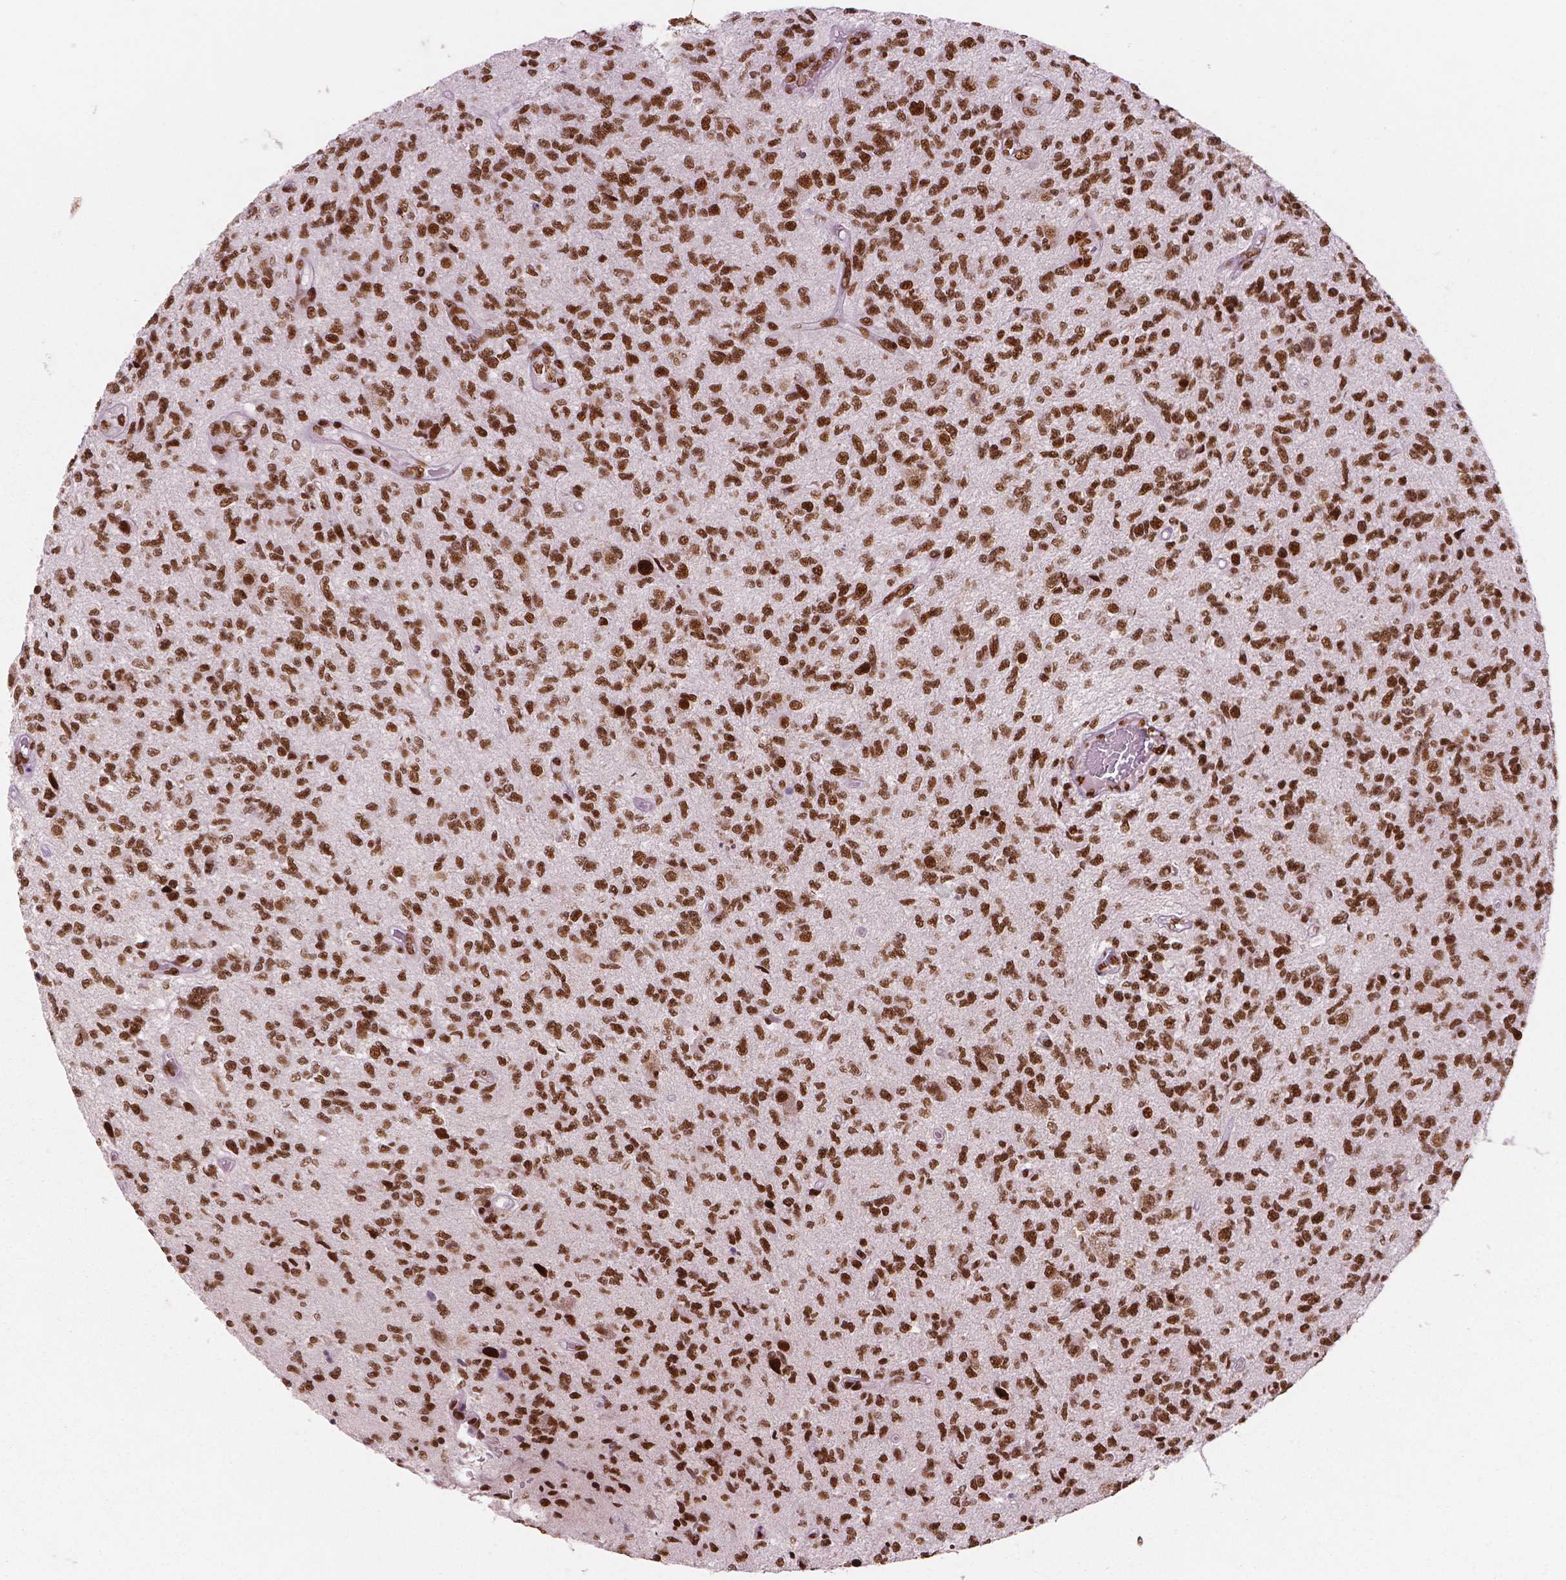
{"staining": {"intensity": "strong", "quantity": ">75%", "location": "nuclear"}, "tissue": "glioma", "cell_type": "Tumor cells", "image_type": "cancer", "snomed": [{"axis": "morphology", "description": "Glioma, malignant, High grade"}, {"axis": "topography", "description": "Brain"}], "caption": "The immunohistochemical stain shows strong nuclear staining in tumor cells of high-grade glioma (malignant) tissue.", "gene": "BRD4", "patient": {"sex": "male", "age": 56}}